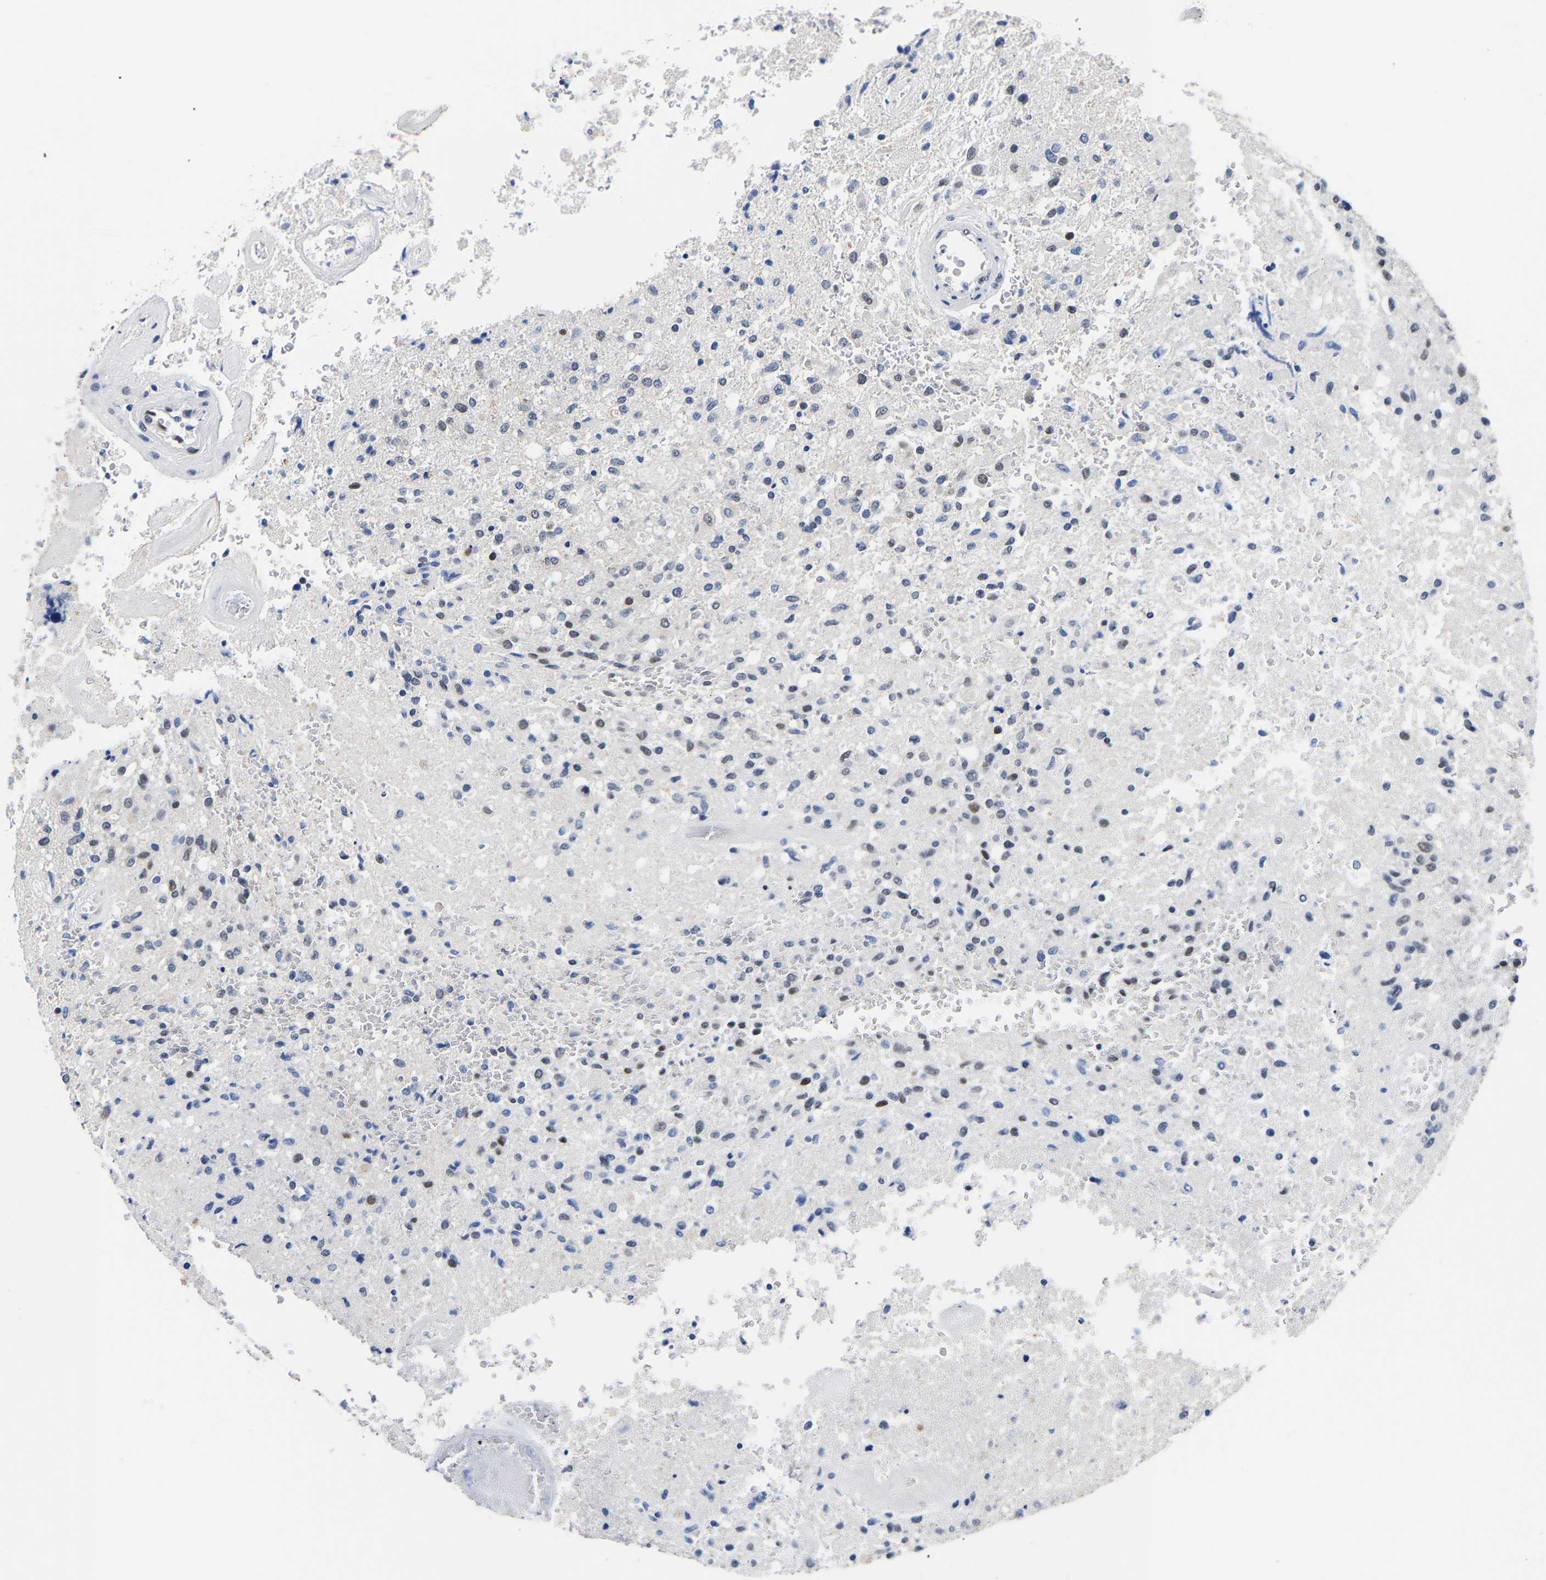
{"staining": {"intensity": "weak", "quantity": "<25%", "location": "nuclear"}, "tissue": "glioma", "cell_type": "Tumor cells", "image_type": "cancer", "snomed": [{"axis": "morphology", "description": "Normal tissue, NOS"}, {"axis": "morphology", "description": "Glioma, malignant, High grade"}, {"axis": "topography", "description": "Cerebral cortex"}], "caption": "IHC micrograph of human high-grade glioma (malignant) stained for a protein (brown), which reveals no positivity in tumor cells. (DAB (3,3'-diaminobenzidine) immunohistochemistry with hematoxylin counter stain).", "gene": "PTRHD1", "patient": {"sex": "male", "age": 77}}